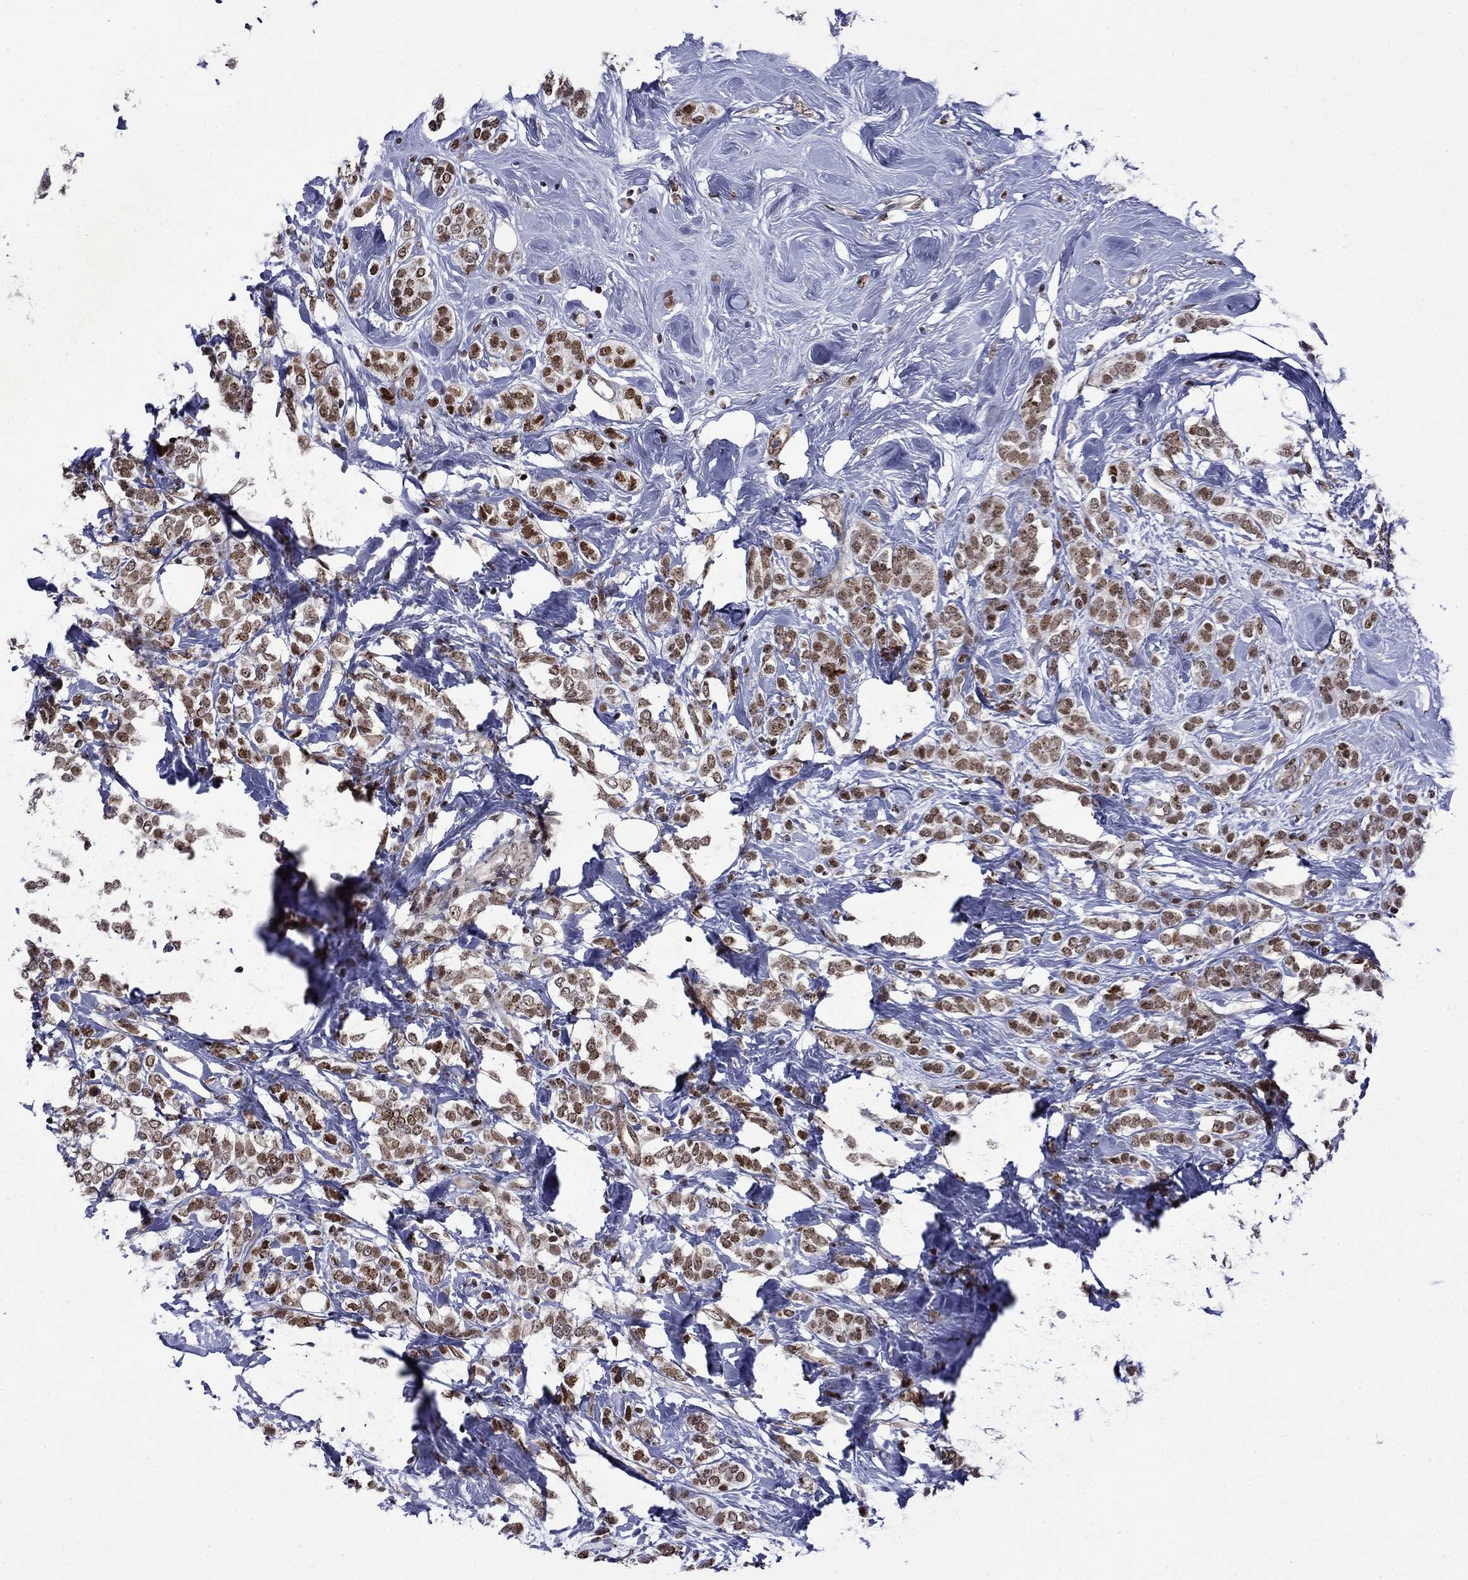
{"staining": {"intensity": "moderate", "quantity": ">75%", "location": "cytoplasmic/membranous"}, "tissue": "breast cancer", "cell_type": "Tumor cells", "image_type": "cancer", "snomed": [{"axis": "morphology", "description": "Lobular carcinoma"}, {"axis": "topography", "description": "Breast"}], "caption": "Brown immunohistochemical staining in breast cancer (lobular carcinoma) shows moderate cytoplasmic/membranous staining in approximately >75% of tumor cells.", "gene": "SURF2", "patient": {"sex": "female", "age": 49}}